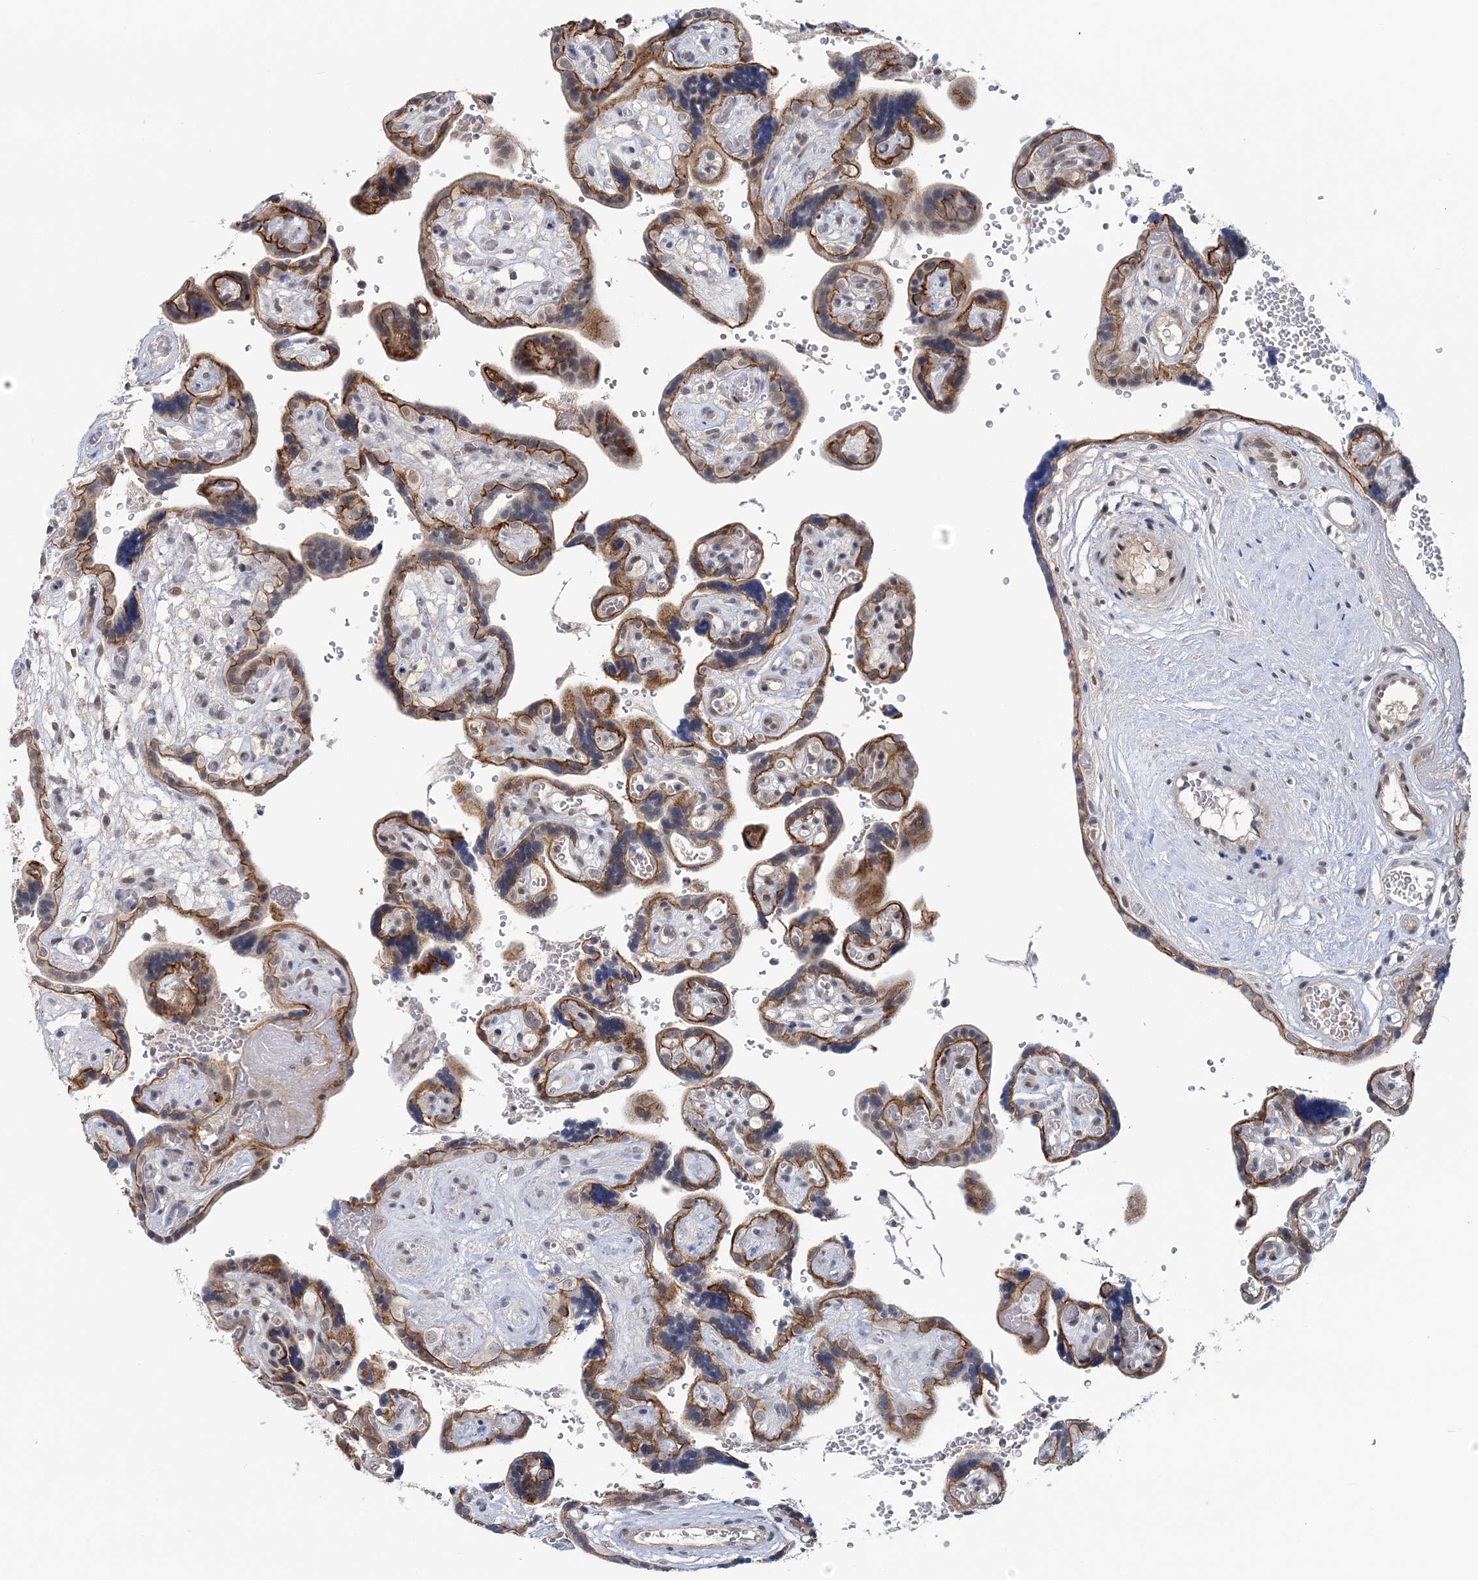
{"staining": {"intensity": "moderate", "quantity": "25%-75%", "location": "nuclear"}, "tissue": "placenta", "cell_type": "Decidual cells", "image_type": "normal", "snomed": [{"axis": "morphology", "description": "Normal tissue, NOS"}, {"axis": "topography", "description": "Placenta"}], "caption": "This image shows immunohistochemistry staining of unremarkable placenta, with medium moderate nuclear staining in approximately 25%-75% of decidual cells.", "gene": "HYCC2", "patient": {"sex": "female", "age": 30}}